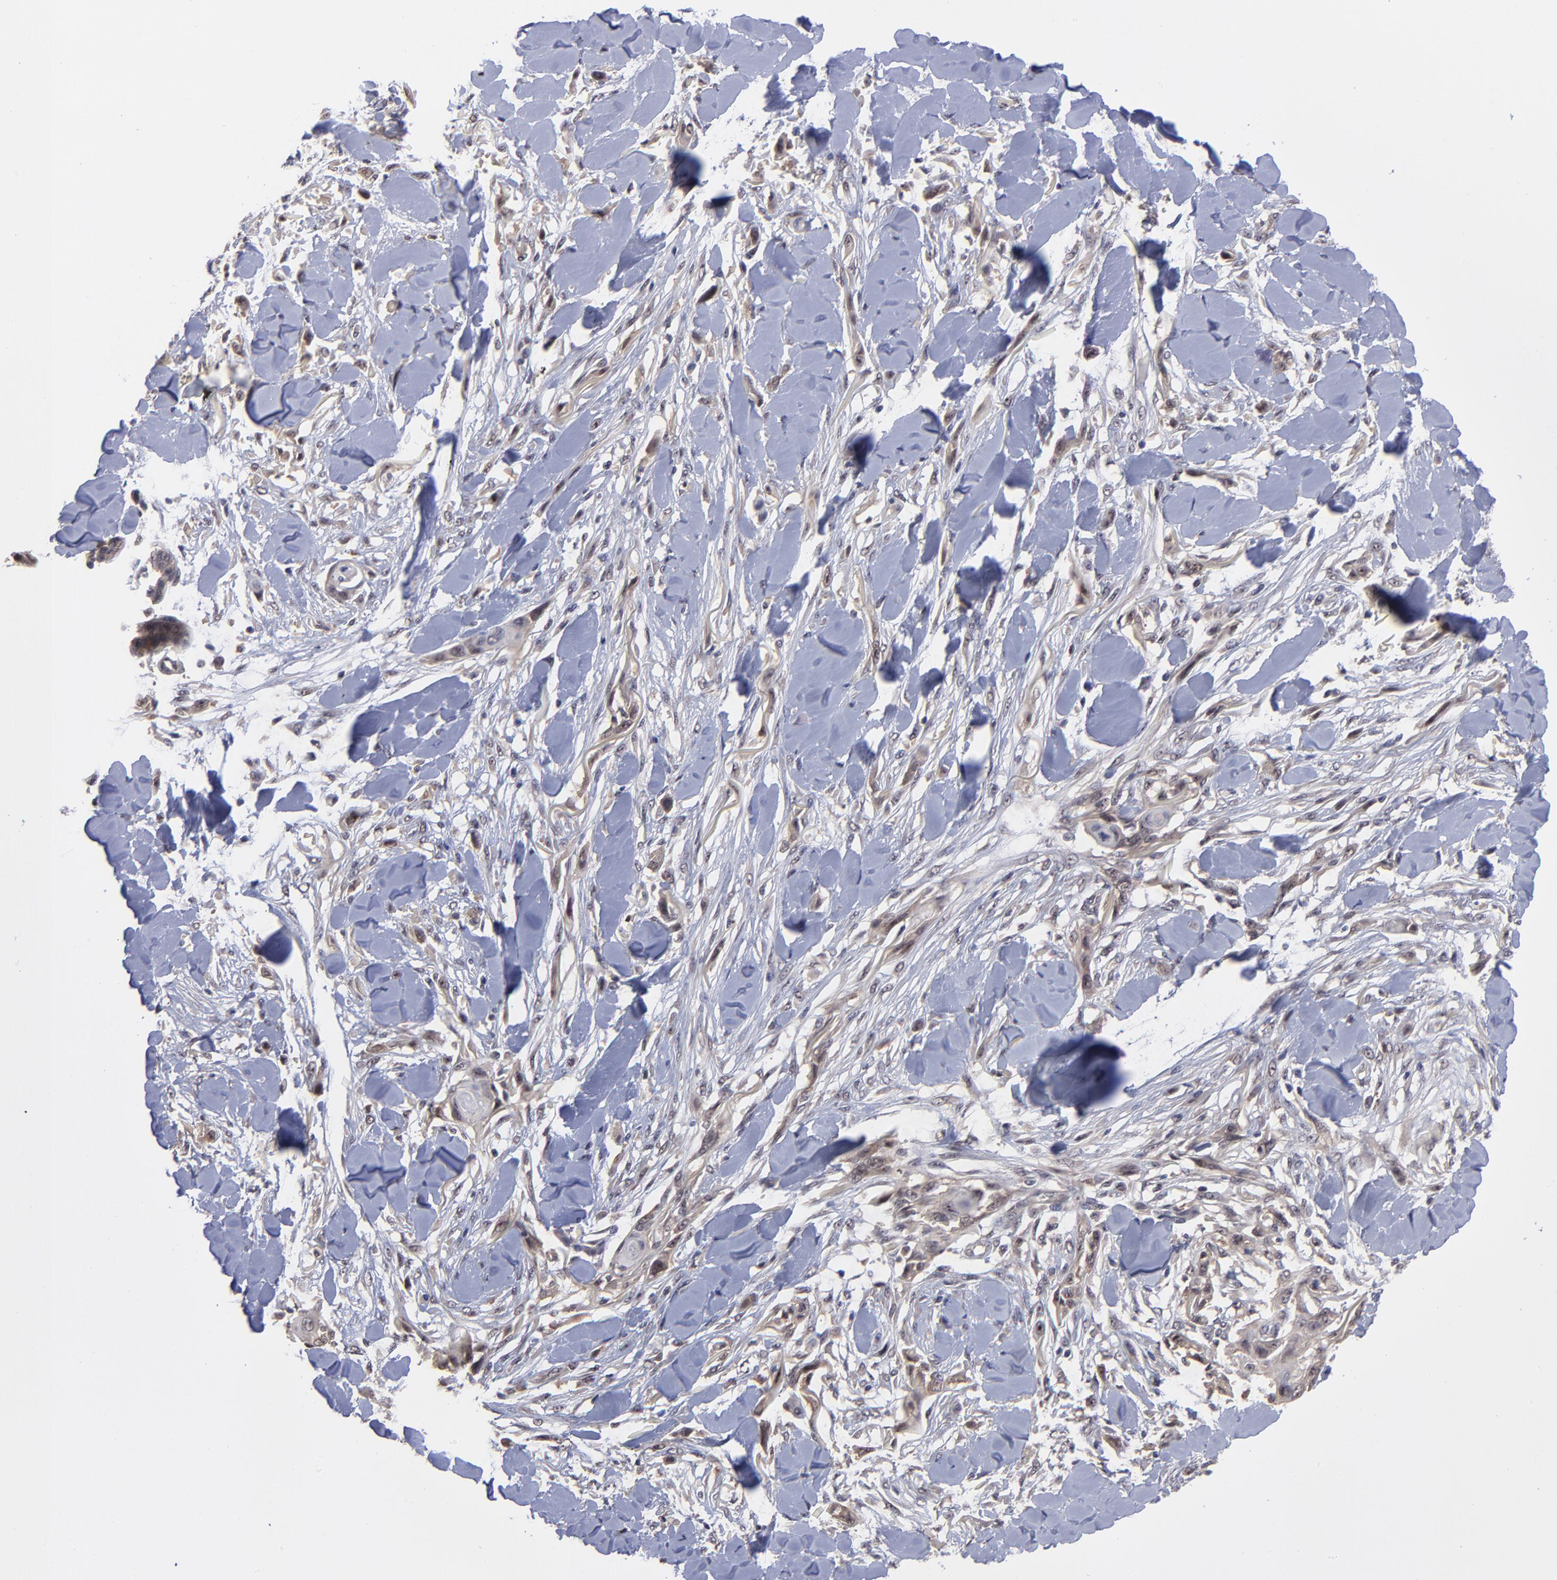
{"staining": {"intensity": "weak", "quantity": ">75%", "location": "cytoplasmic/membranous"}, "tissue": "skin cancer", "cell_type": "Tumor cells", "image_type": "cancer", "snomed": [{"axis": "morphology", "description": "Squamous cell carcinoma, NOS"}, {"axis": "topography", "description": "Skin"}], "caption": "Human skin squamous cell carcinoma stained for a protein (brown) exhibits weak cytoplasmic/membranous positive staining in about >75% of tumor cells.", "gene": "UBE2E3", "patient": {"sex": "female", "age": 59}}